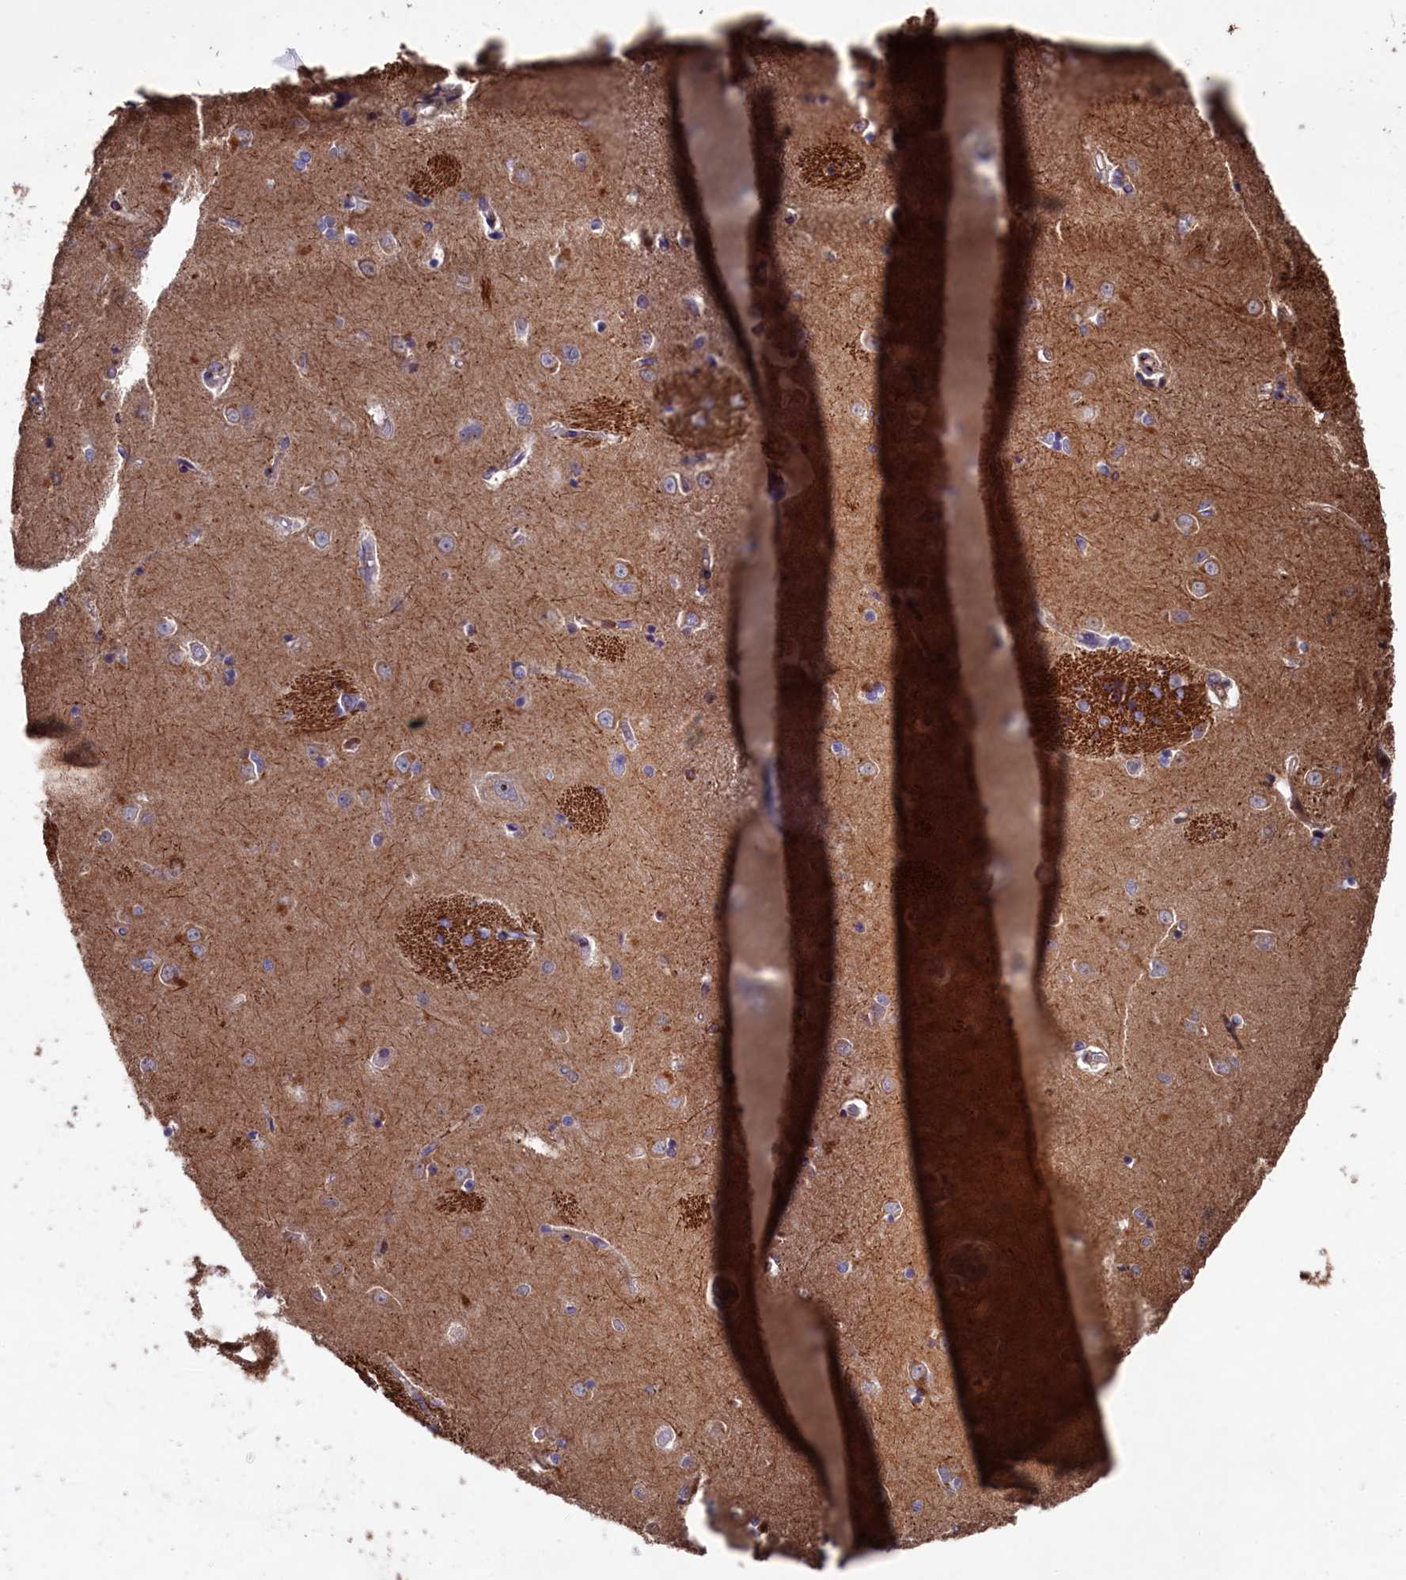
{"staining": {"intensity": "moderate", "quantity": "<25%", "location": "cytoplasmic/membranous"}, "tissue": "caudate", "cell_type": "Glial cells", "image_type": "normal", "snomed": [{"axis": "morphology", "description": "Normal tissue, NOS"}, {"axis": "topography", "description": "Lateral ventricle wall"}], "caption": "IHC histopathology image of benign caudate: caudate stained using immunohistochemistry (IHC) exhibits low levels of moderate protein expression localized specifically in the cytoplasmic/membranous of glial cells, appearing as a cytoplasmic/membranous brown color.", "gene": "NAA60", "patient": {"sex": "male", "age": 37}}